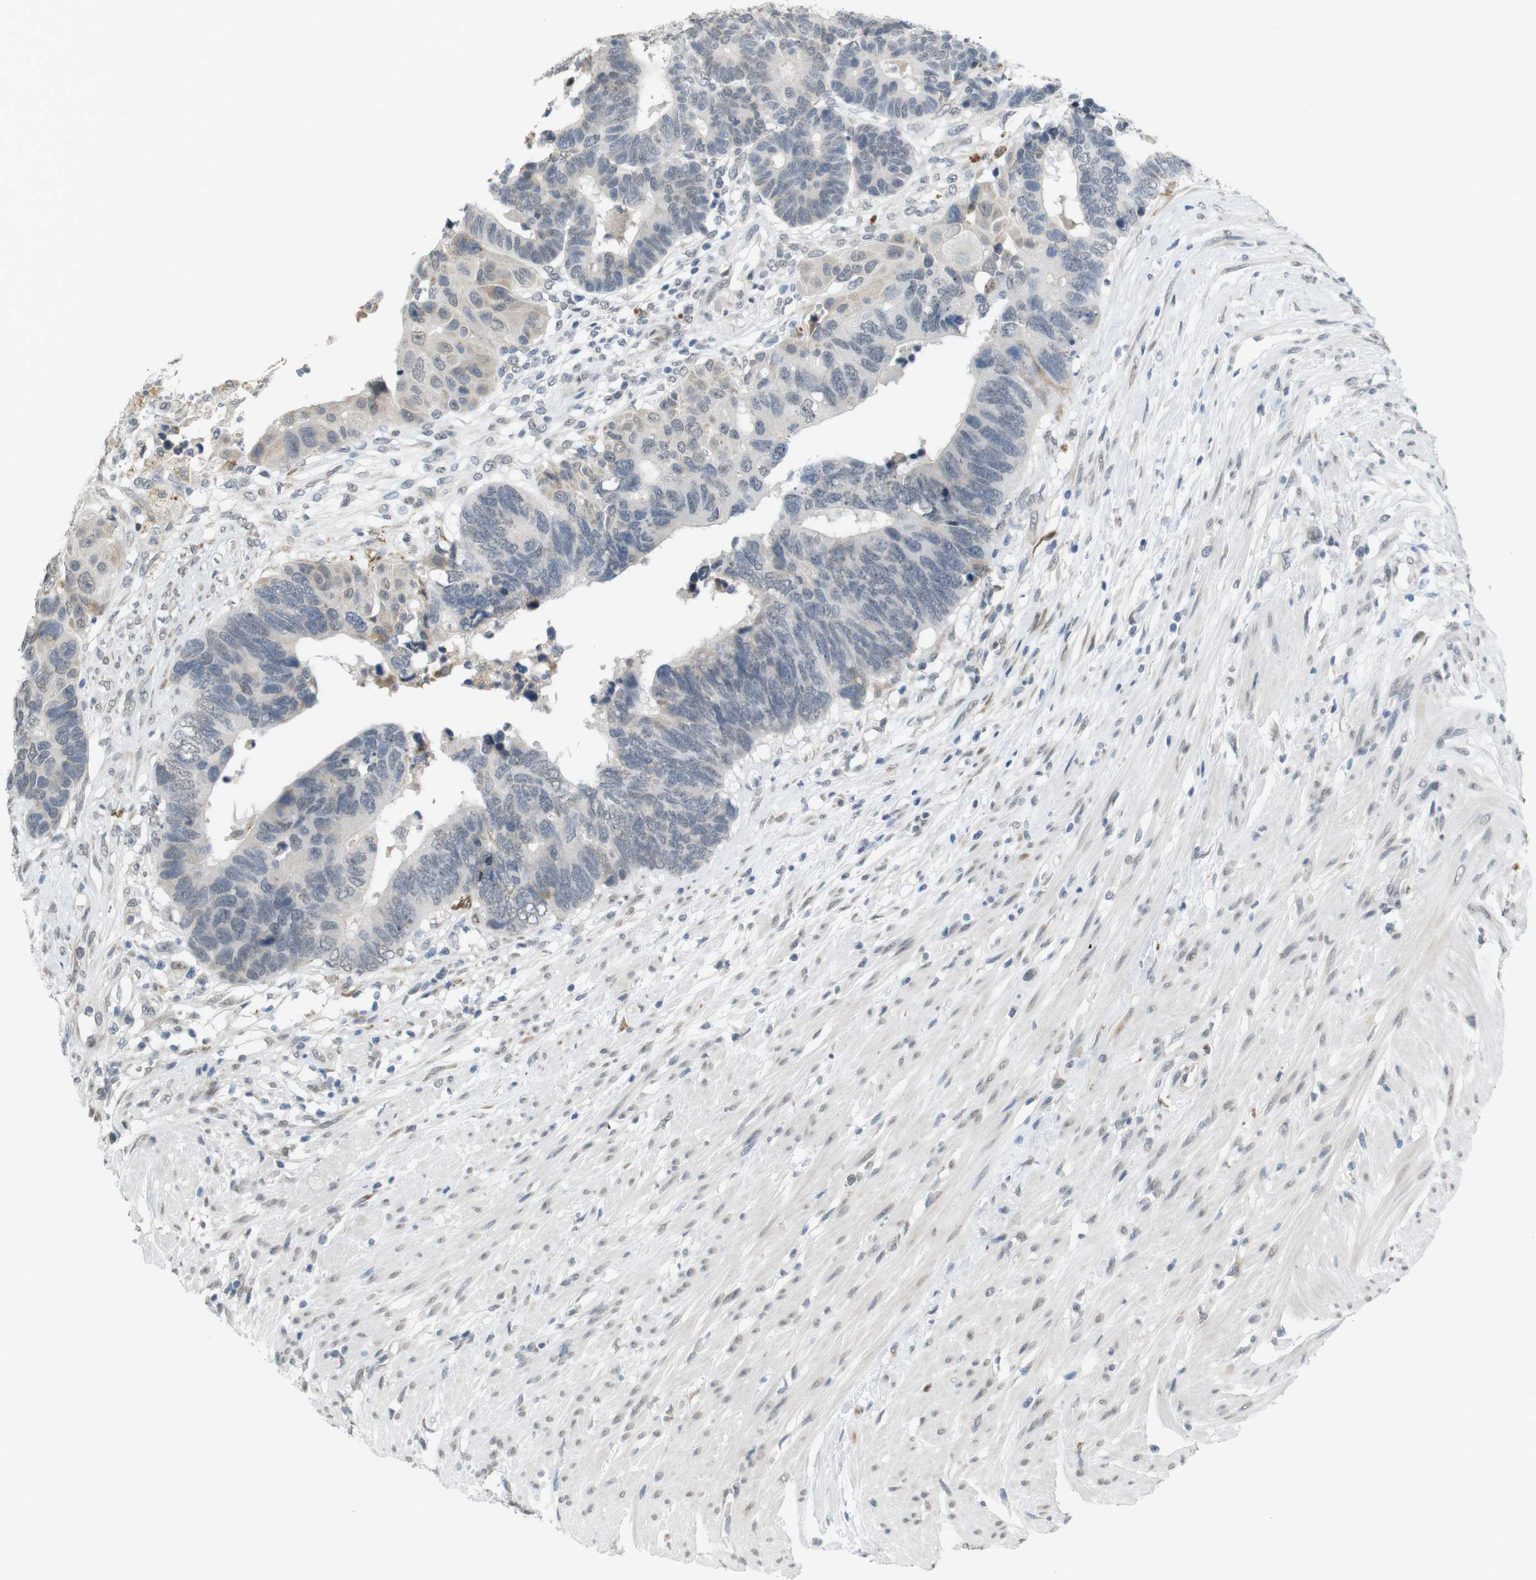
{"staining": {"intensity": "negative", "quantity": "none", "location": "none"}, "tissue": "colorectal cancer", "cell_type": "Tumor cells", "image_type": "cancer", "snomed": [{"axis": "morphology", "description": "Adenocarcinoma, NOS"}, {"axis": "topography", "description": "Rectum"}], "caption": "A histopathology image of human colorectal cancer (adenocarcinoma) is negative for staining in tumor cells.", "gene": "FZD10", "patient": {"sex": "male", "age": 51}}